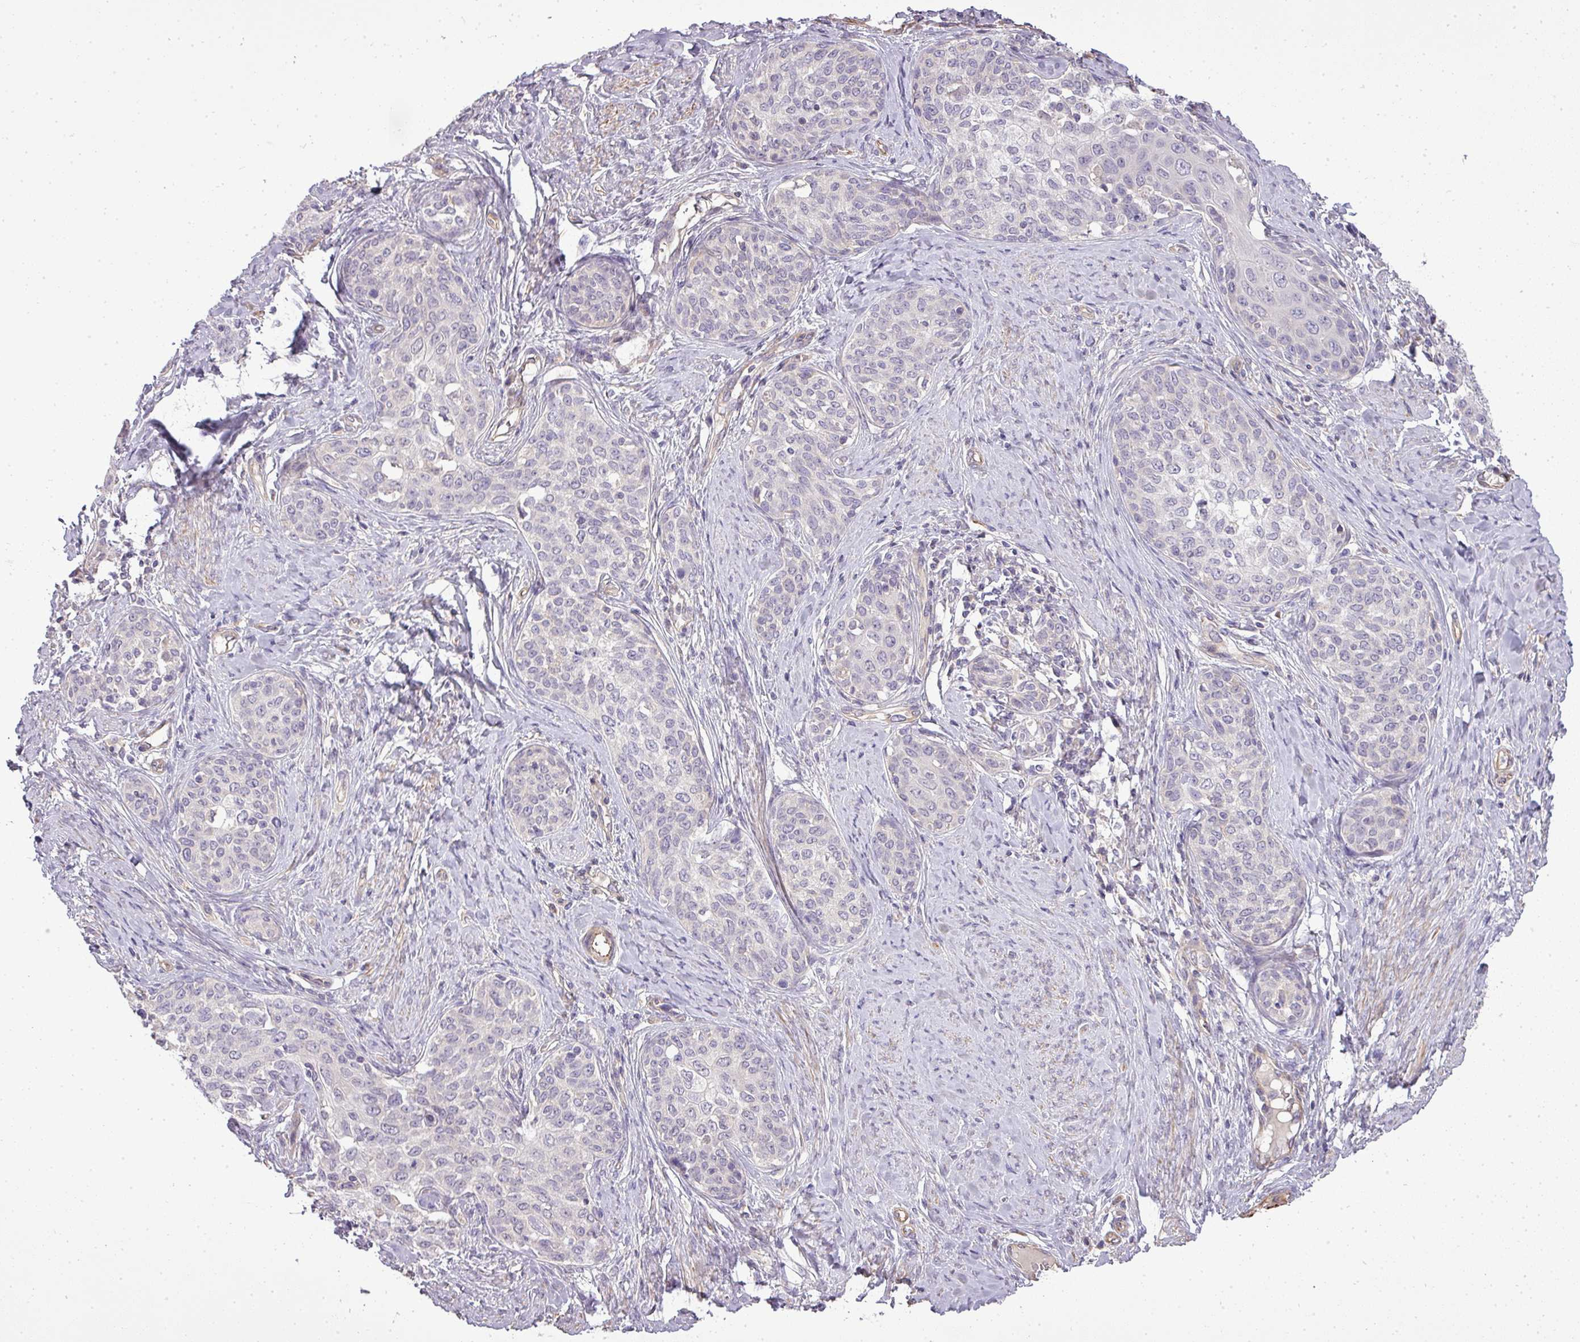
{"staining": {"intensity": "negative", "quantity": "none", "location": "none"}, "tissue": "cervical cancer", "cell_type": "Tumor cells", "image_type": "cancer", "snomed": [{"axis": "morphology", "description": "Squamous cell carcinoma, NOS"}, {"axis": "morphology", "description": "Adenocarcinoma, NOS"}, {"axis": "topography", "description": "Cervix"}], "caption": "A high-resolution histopathology image shows immunohistochemistry staining of squamous cell carcinoma (cervical), which reveals no significant expression in tumor cells.", "gene": "PDRG1", "patient": {"sex": "female", "age": 52}}